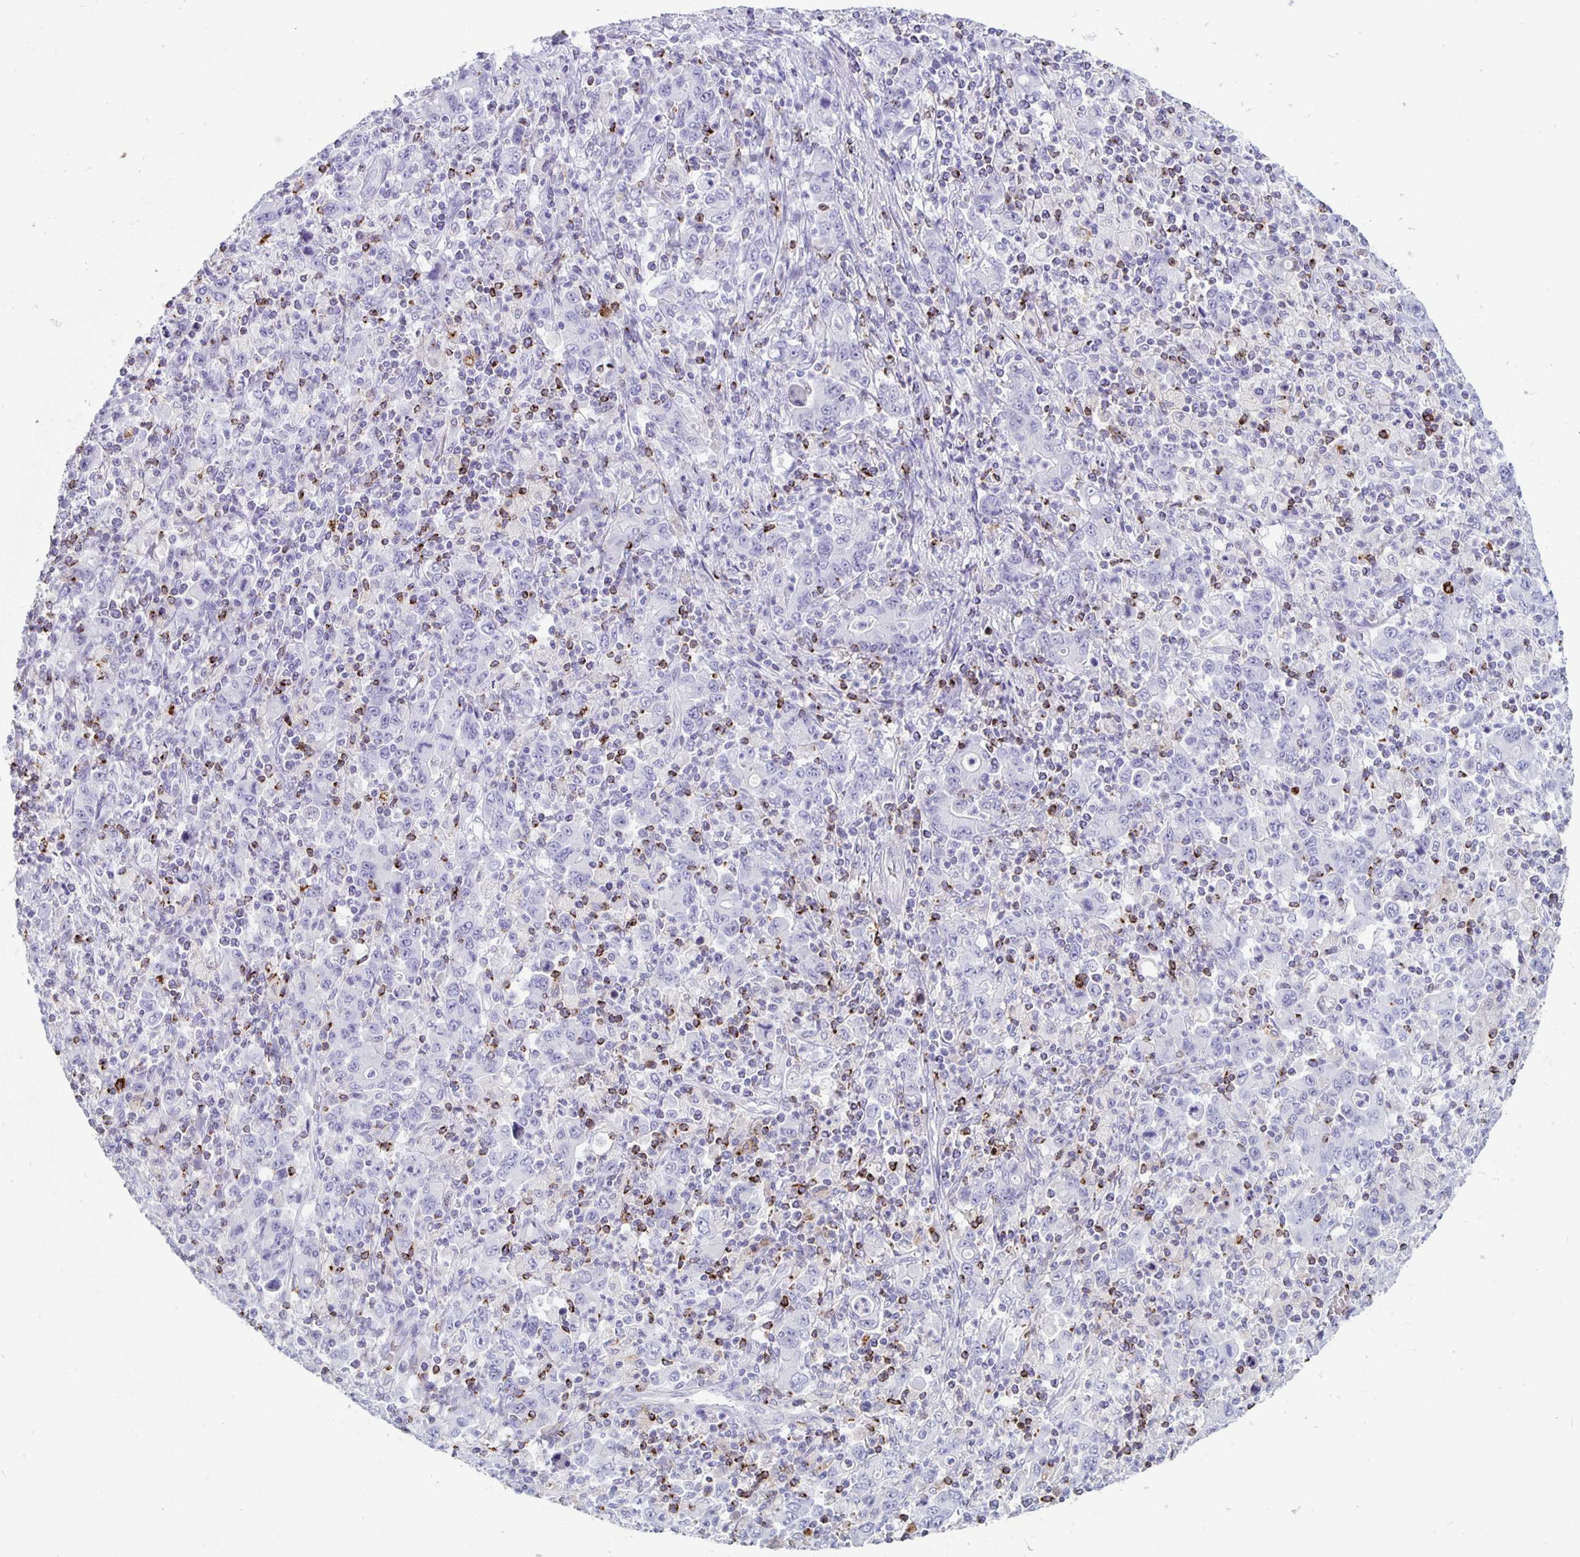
{"staining": {"intensity": "negative", "quantity": "none", "location": "none"}, "tissue": "stomach cancer", "cell_type": "Tumor cells", "image_type": "cancer", "snomed": [{"axis": "morphology", "description": "Adenocarcinoma, NOS"}, {"axis": "topography", "description": "Stomach, upper"}], "caption": "An immunohistochemistry image of stomach adenocarcinoma is shown. There is no staining in tumor cells of stomach adenocarcinoma.", "gene": "GZMK", "patient": {"sex": "male", "age": 69}}